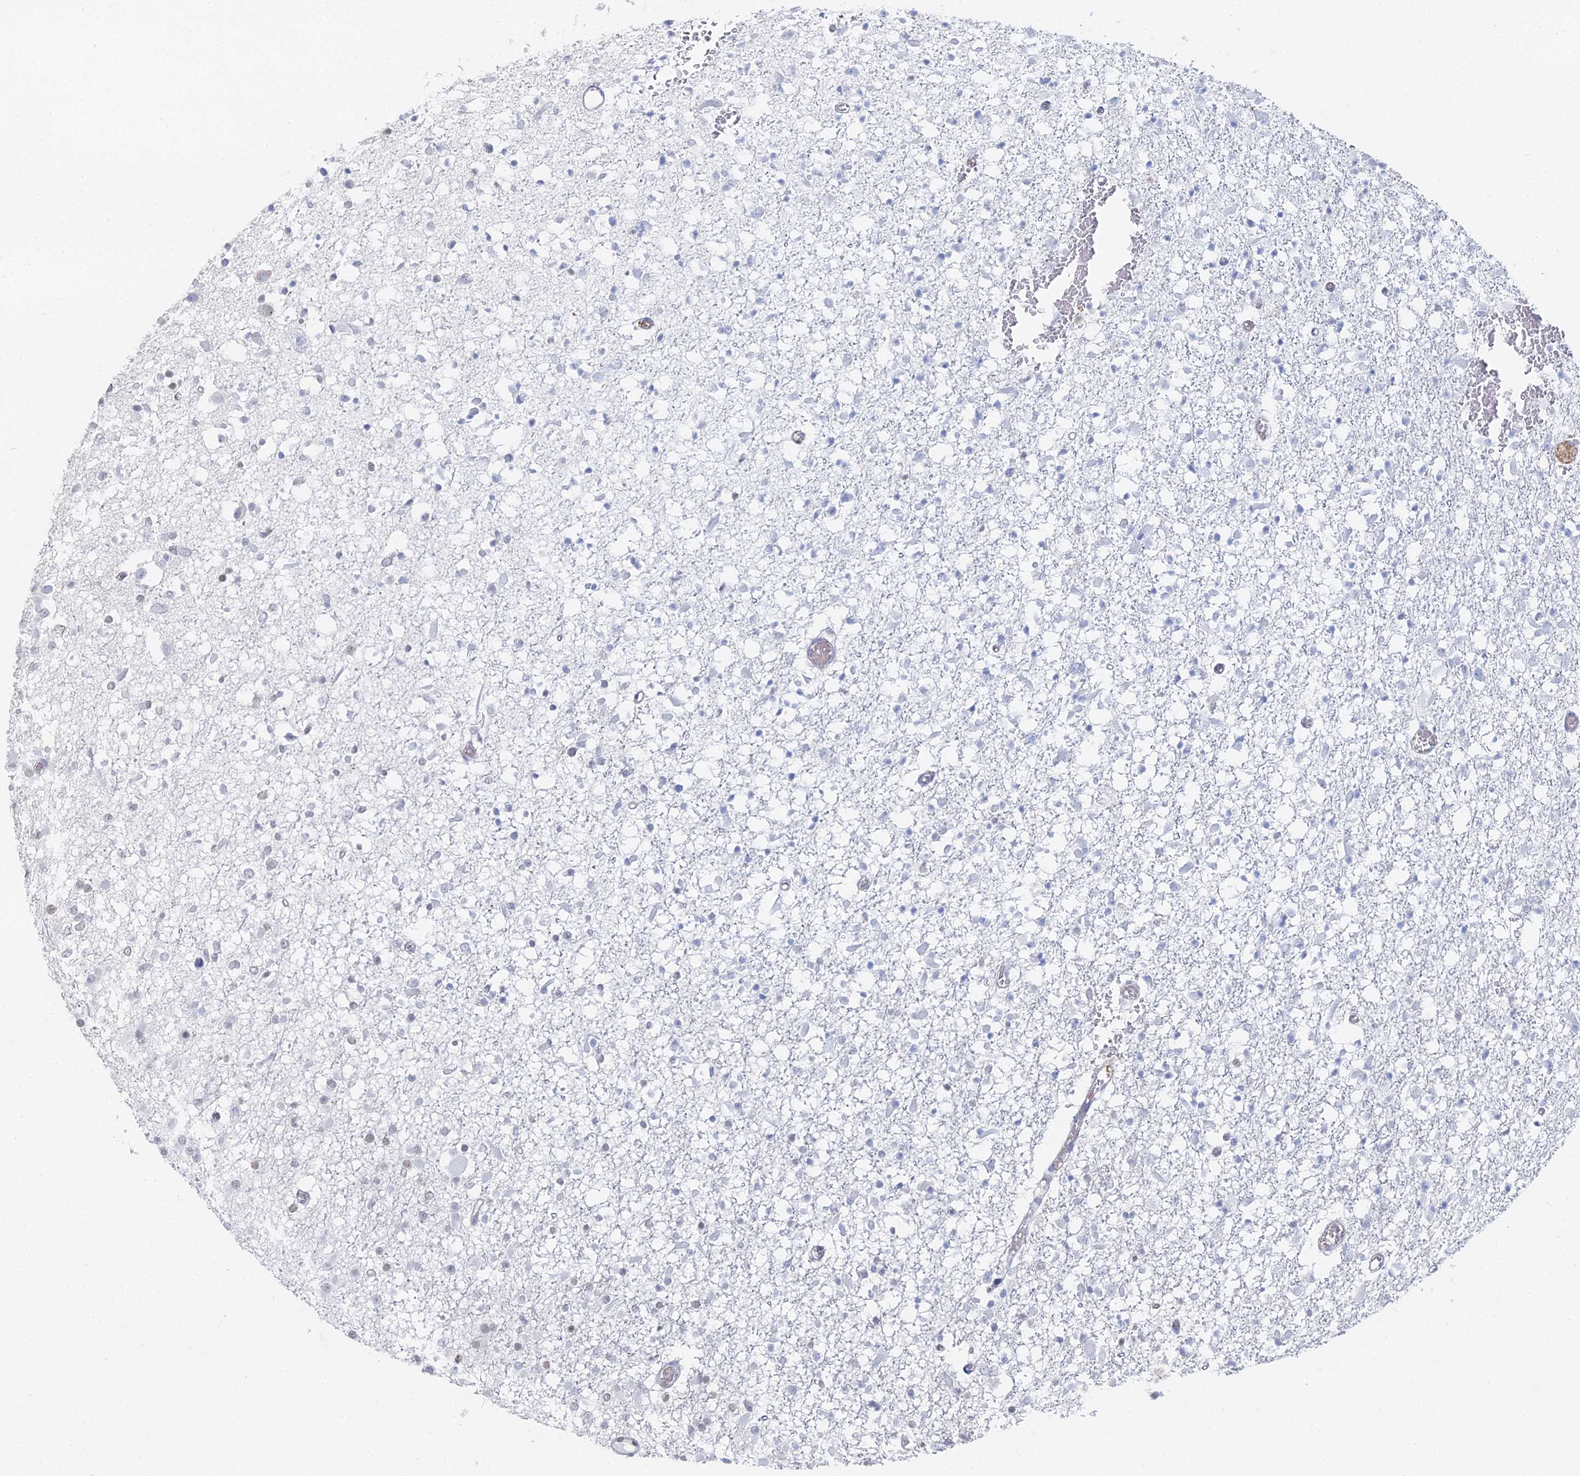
{"staining": {"intensity": "weak", "quantity": "<25%", "location": "nuclear"}, "tissue": "glioma", "cell_type": "Tumor cells", "image_type": "cancer", "snomed": [{"axis": "morphology", "description": "Glioma, malignant, Low grade"}, {"axis": "topography", "description": "Brain"}], "caption": "The micrograph shows no significant staining in tumor cells of glioma.", "gene": "GSC2", "patient": {"sex": "female", "age": 22}}